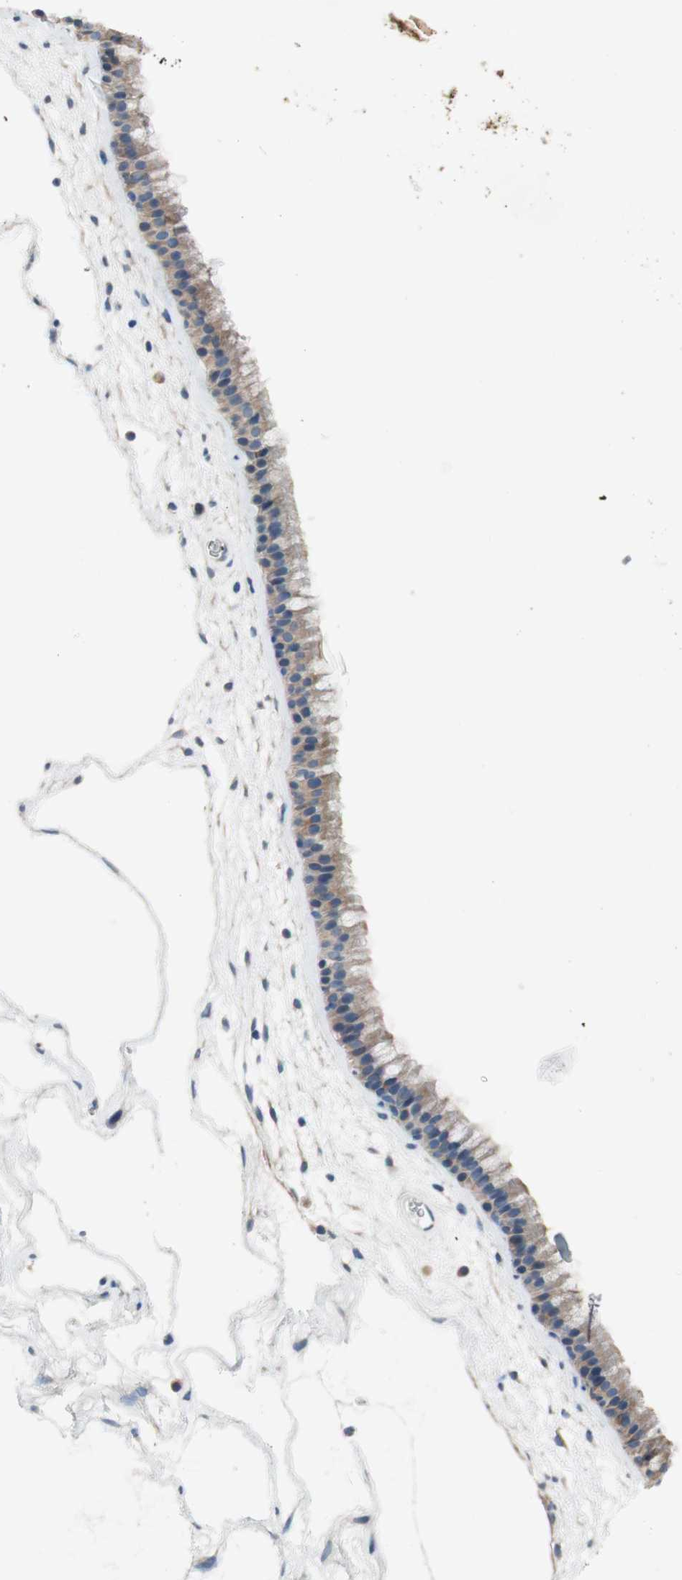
{"staining": {"intensity": "weak", "quantity": "25%-75%", "location": "cytoplasmic/membranous"}, "tissue": "nasopharynx", "cell_type": "Respiratory epithelial cells", "image_type": "normal", "snomed": [{"axis": "morphology", "description": "Normal tissue, NOS"}, {"axis": "morphology", "description": "Inflammation, NOS"}, {"axis": "topography", "description": "Nasopharynx"}], "caption": "High-power microscopy captured an IHC photomicrograph of unremarkable nasopharynx, revealing weak cytoplasmic/membranous staining in approximately 25%-75% of respiratory epithelial cells.", "gene": "TACR3", "patient": {"sex": "male", "age": 48}}